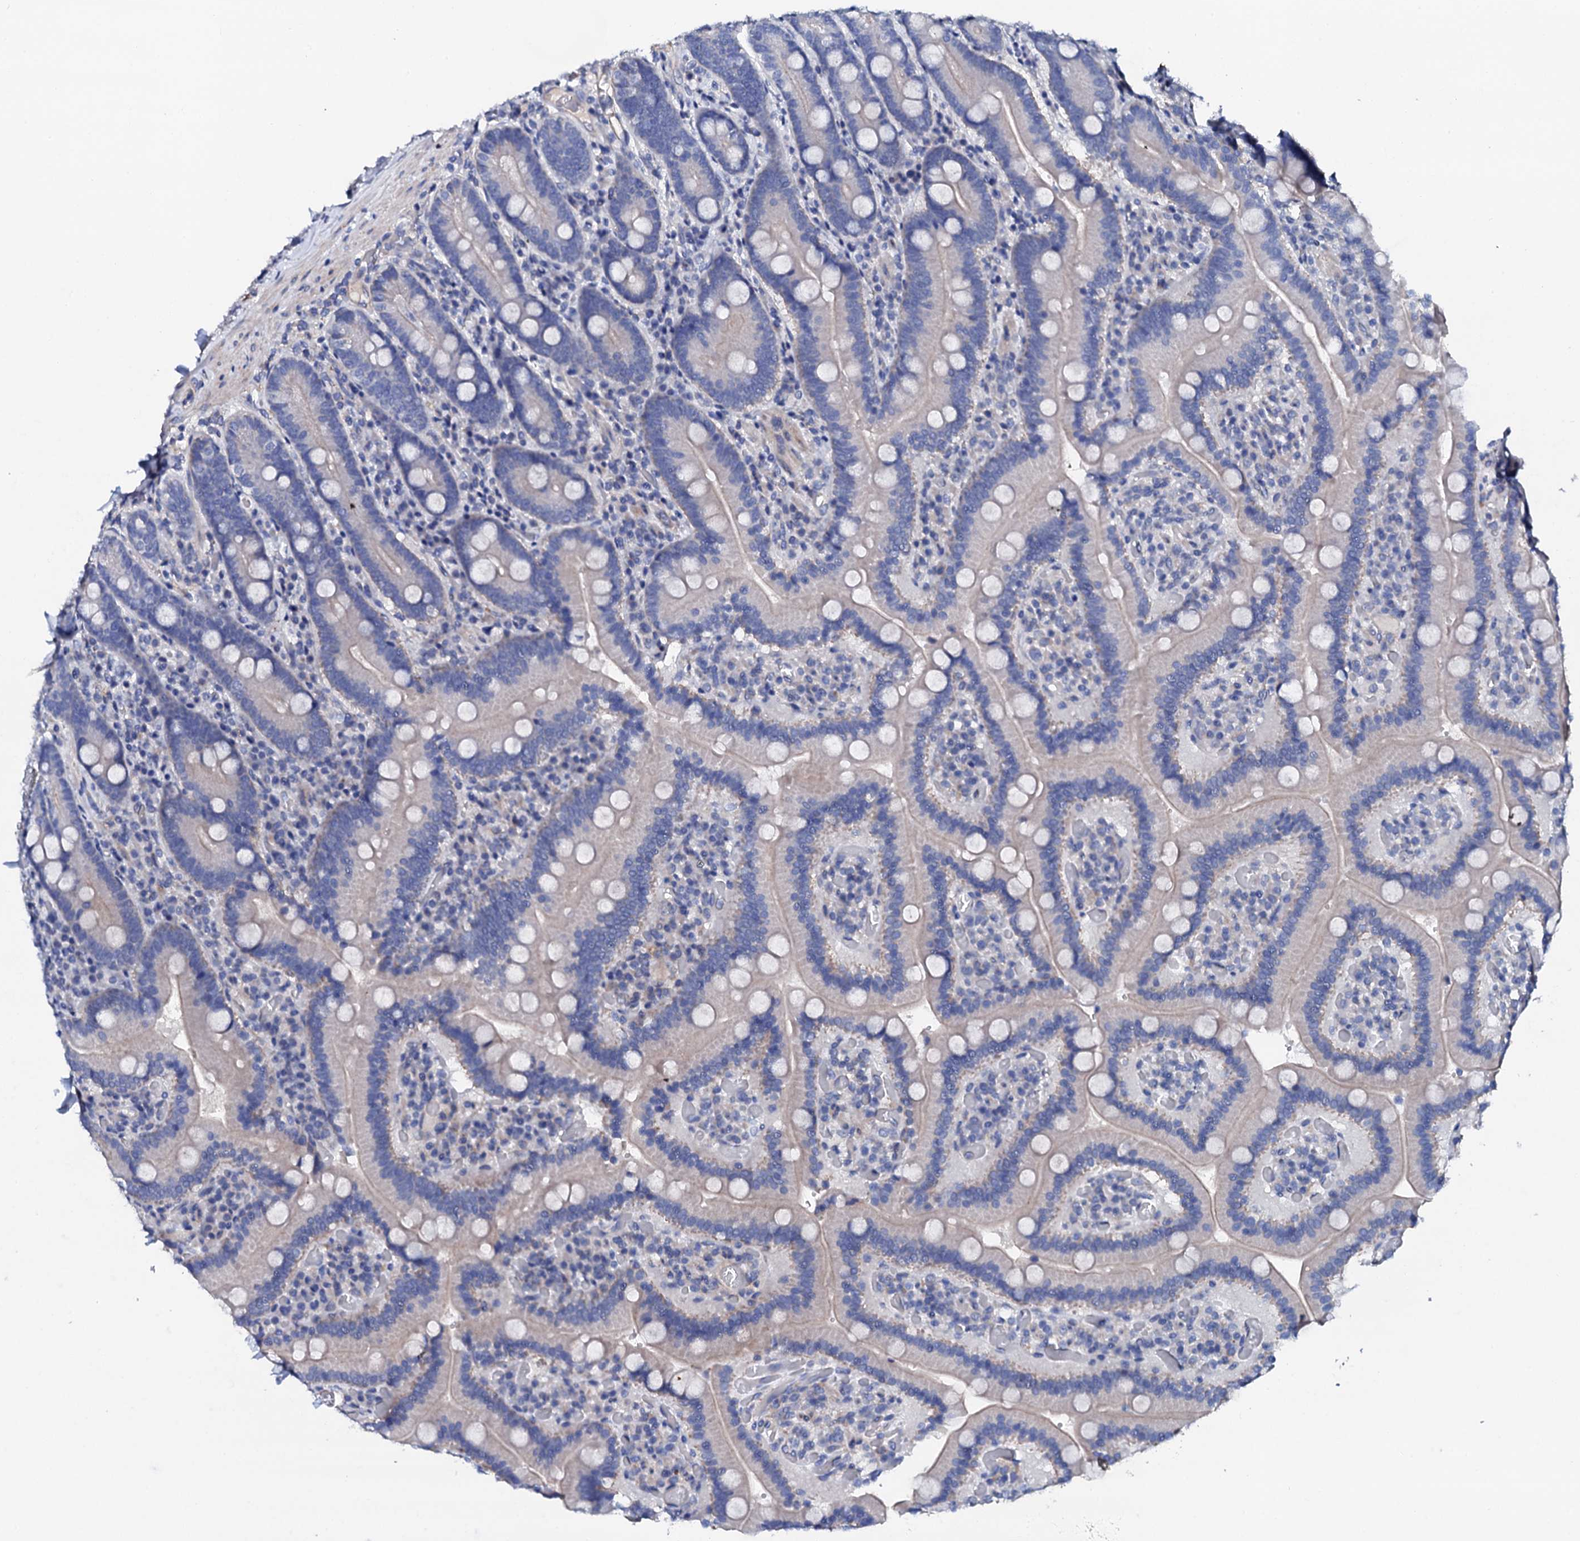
{"staining": {"intensity": "negative", "quantity": "none", "location": "none"}, "tissue": "duodenum", "cell_type": "Glandular cells", "image_type": "normal", "snomed": [{"axis": "morphology", "description": "Normal tissue, NOS"}, {"axis": "topography", "description": "Duodenum"}], "caption": "Duodenum was stained to show a protein in brown. There is no significant staining in glandular cells. Brightfield microscopy of immunohistochemistry stained with DAB (3,3'-diaminobenzidine) (brown) and hematoxylin (blue), captured at high magnification.", "gene": "KLHL32", "patient": {"sex": "female", "age": 62}}